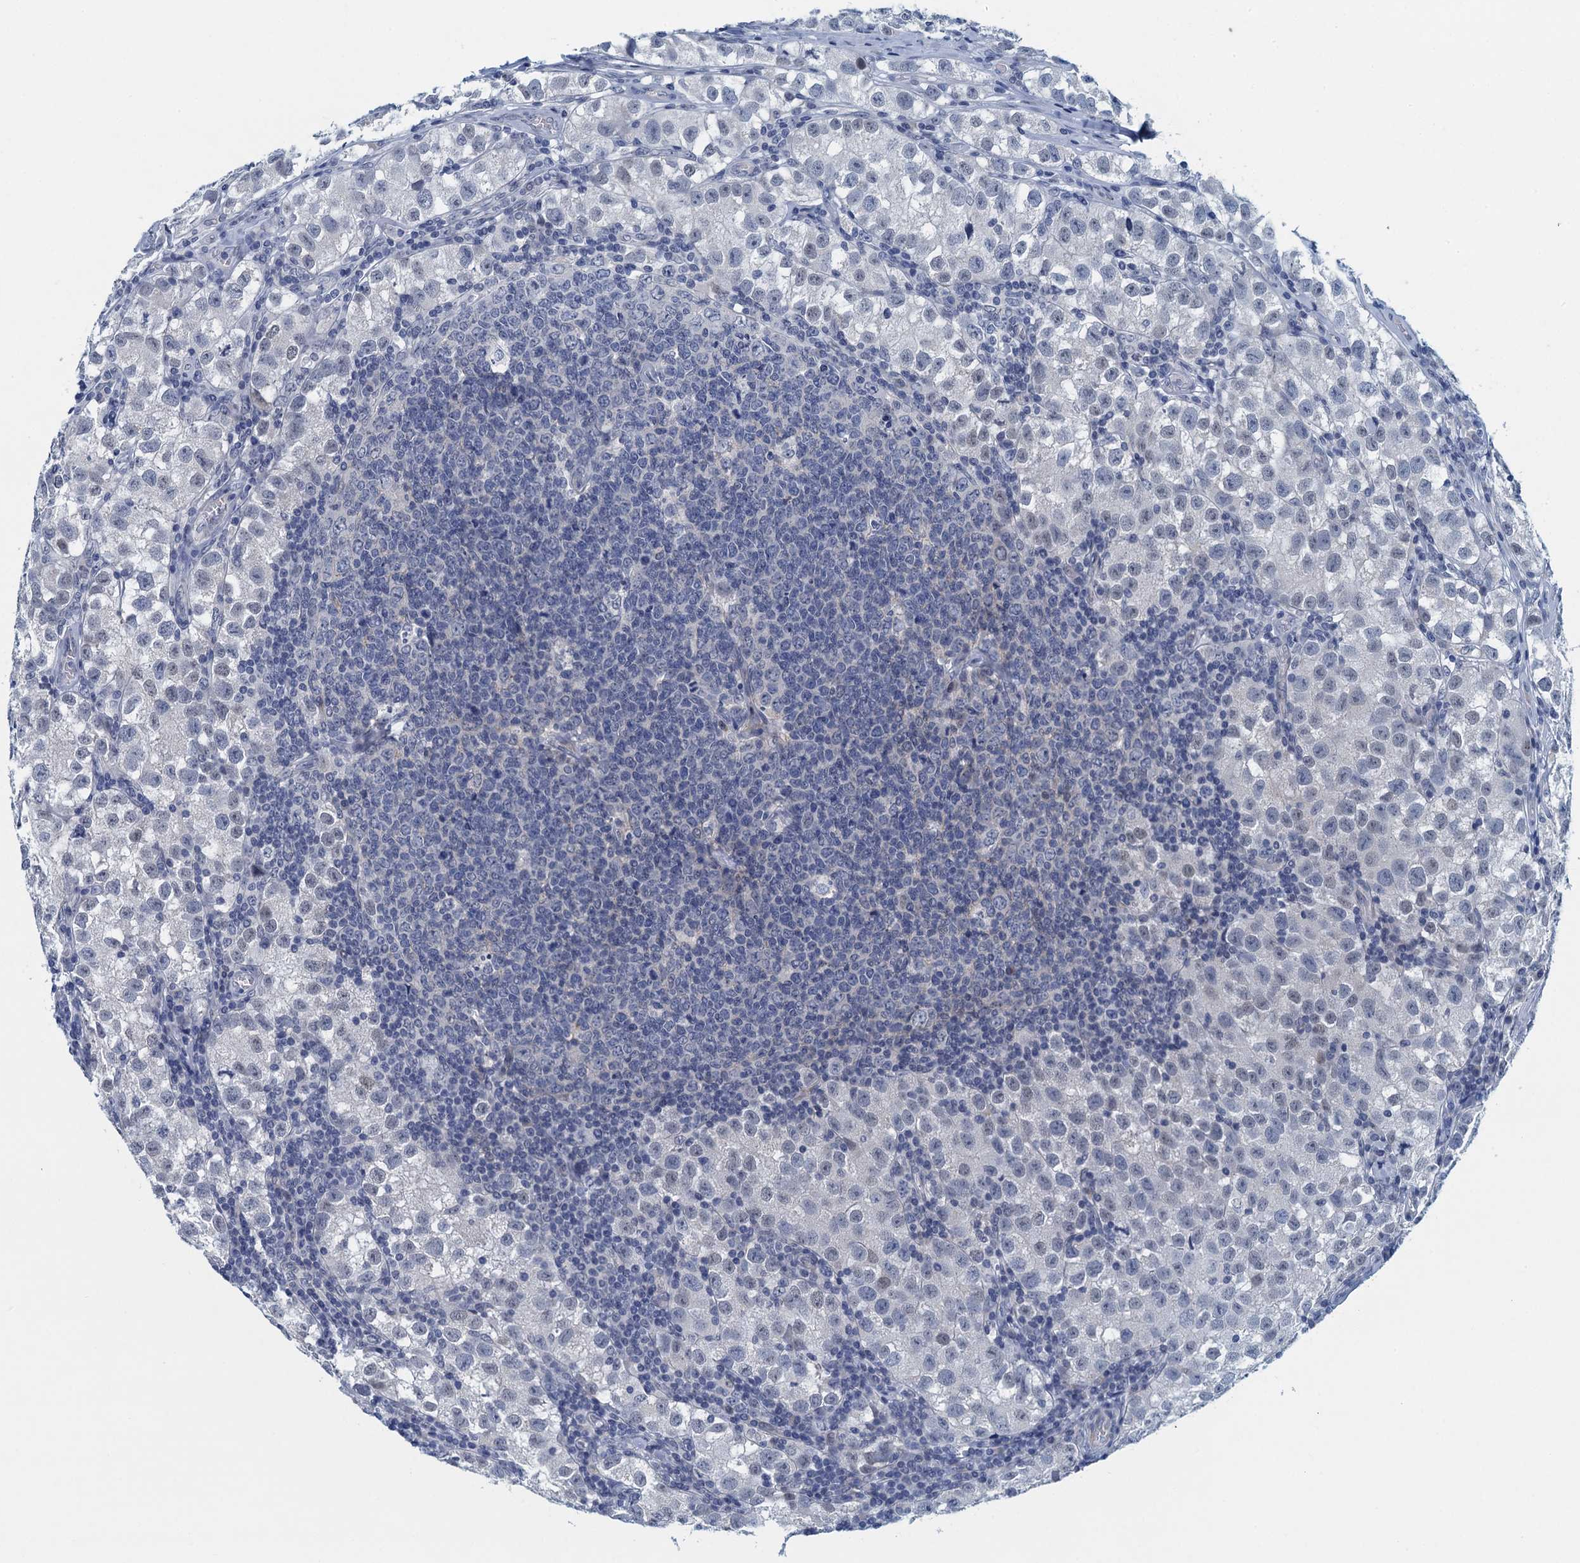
{"staining": {"intensity": "negative", "quantity": "none", "location": "none"}, "tissue": "testis cancer", "cell_type": "Tumor cells", "image_type": "cancer", "snomed": [{"axis": "morphology", "description": "Seminoma, NOS"}, {"axis": "morphology", "description": "Carcinoma, Embryonal, NOS"}, {"axis": "topography", "description": "Testis"}], "caption": "Immunohistochemistry of human testis cancer (embryonal carcinoma) exhibits no staining in tumor cells. The staining was performed using DAB to visualize the protein expression in brown, while the nuclei were stained in blue with hematoxylin (Magnification: 20x).", "gene": "ENSG00000131152", "patient": {"sex": "male", "age": 43}}